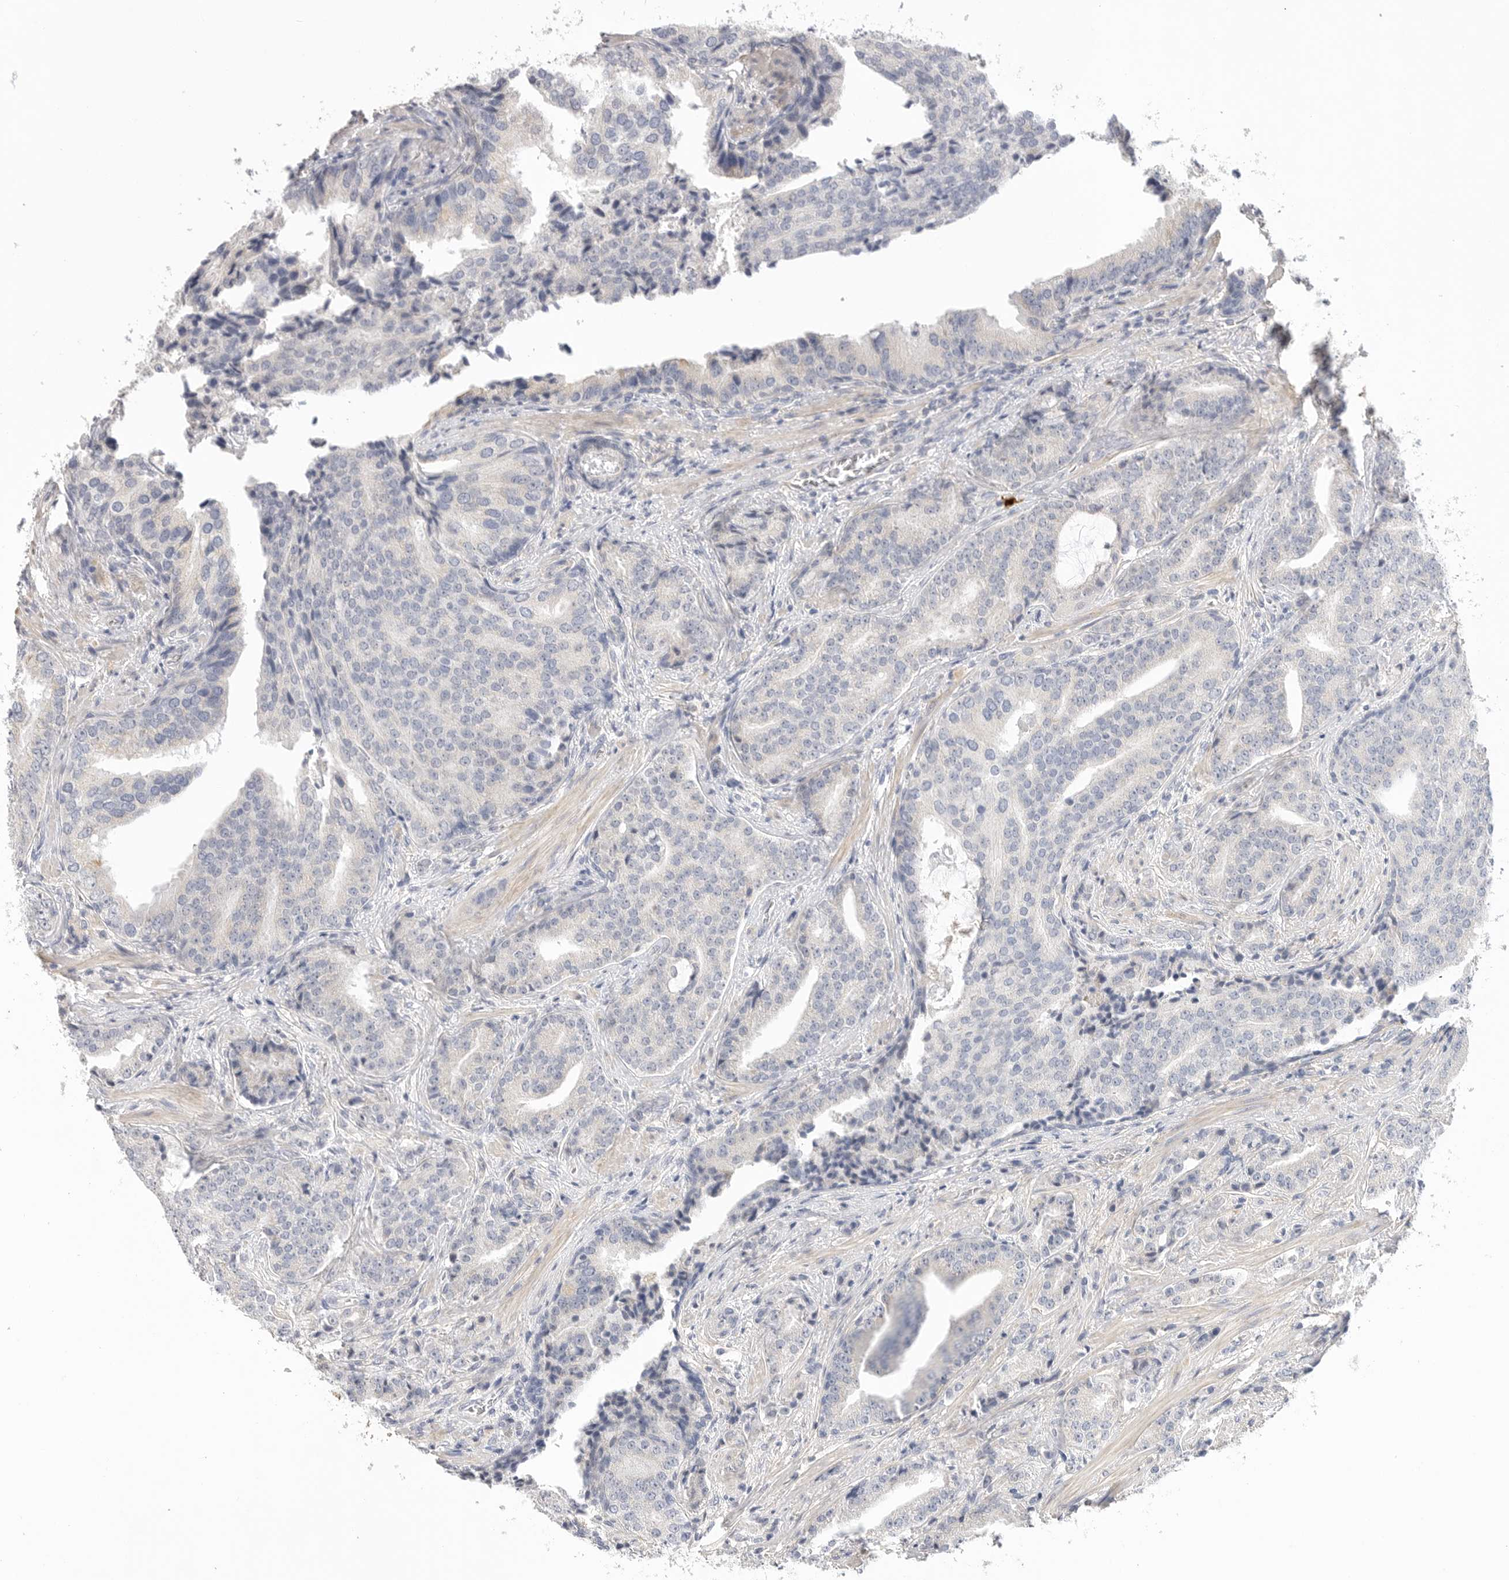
{"staining": {"intensity": "negative", "quantity": "none", "location": "none"}, "tissue": "prostate cancer", "cell_type": "Tumor cells", "image_type": "cancer", "snomed": [{"axis": "morphology", "description": "Adenocarcinoma, Low grade"}, {"axis": "topography", "description": "Prostate"}], "caption": "The photomicrograph exhibits no significant staining in tumor cells of prostate cancer (low-grade adenocarcinoma).", "gene": "FBN2", "patient": {"sex": "male", "age": 67}}